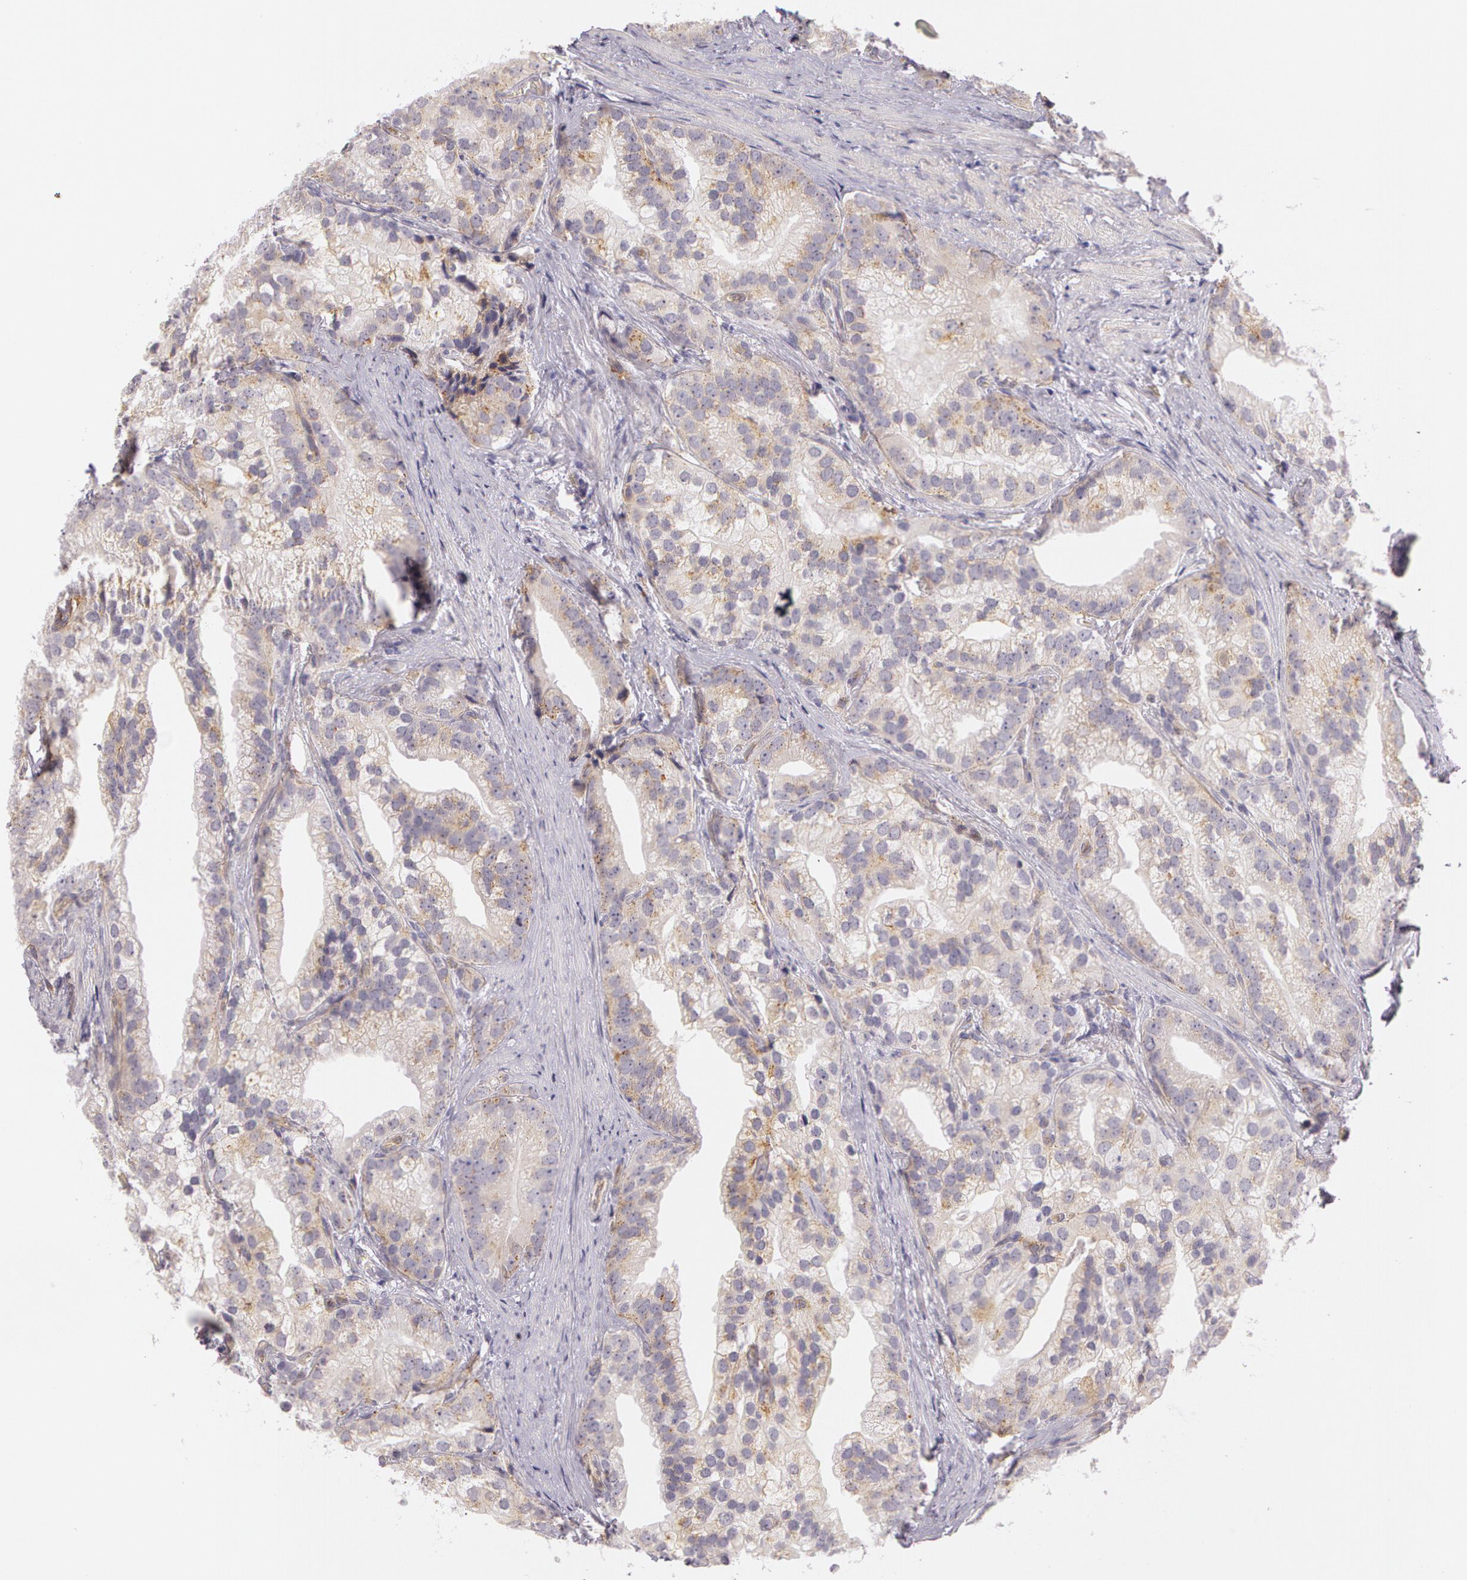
{"staining": {"intensity": "weak", "quantity": ">75%", "location": "cytoplasmic/membranous"}, "tissue": "prostate cancer", "cell_type": "Tumor cells", "image_type": "cancer", "snomed": [{"axis": "morphology", "description": "Adenocarcinoma, Low grade"}, {"axis": "topography", "description": "Prostate"}], "caption": "Protein staining displays weak cytoplasmic/membranous staining in approximately >75% of tumor cells in prostate low-grade adenocarcinoma. (brown staining indicates protein expression, while blue staining denotes nuclei).", "gene": "APP", "patient": {"sex": "male", "age": 71}}